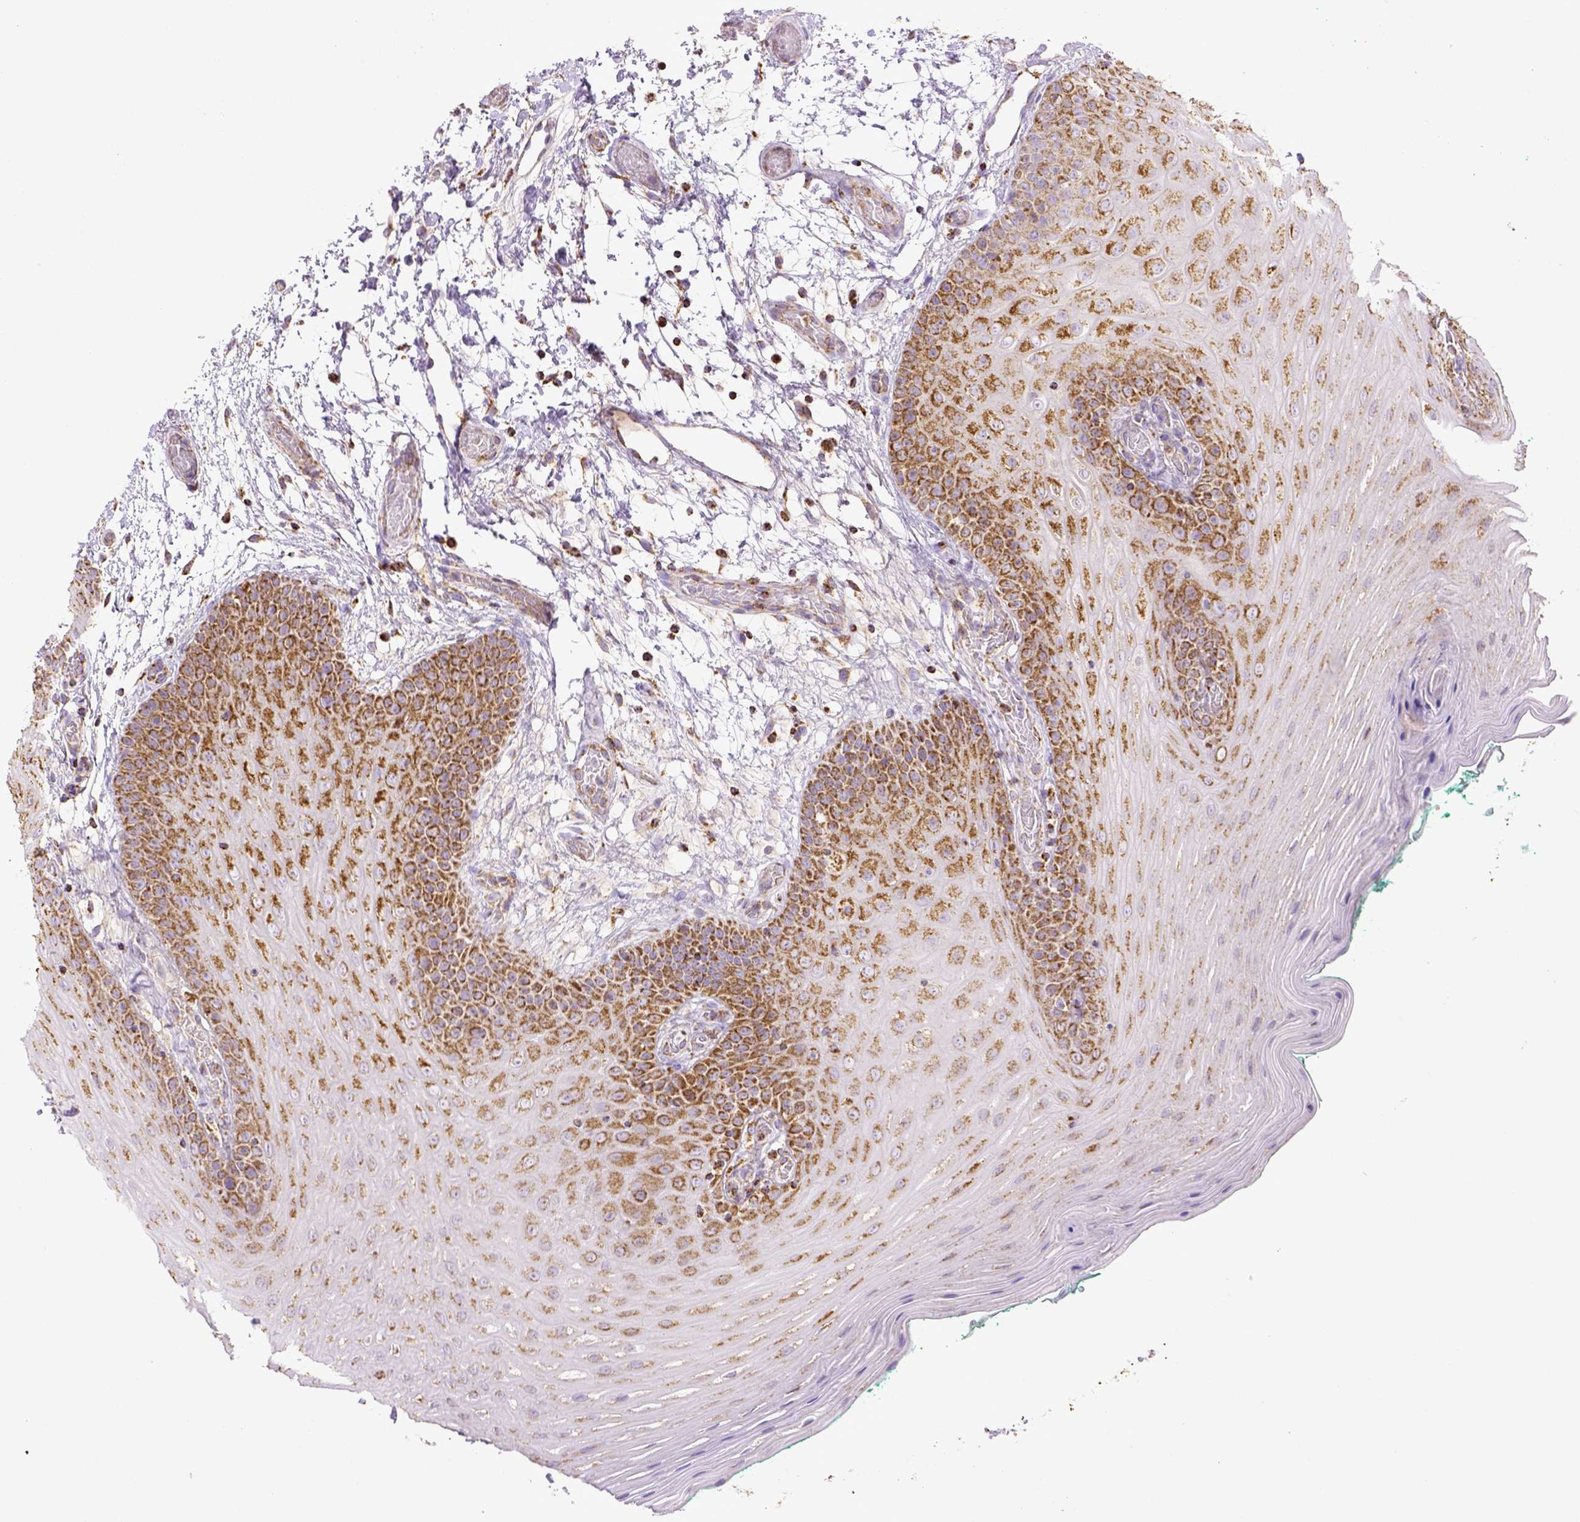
{"staining": {"intensity": "moderate", "quantity": ">75%", "location": "cytoplasmic/membranous"}, "tissue": "oral mucosa", "cell_type": "Squamous epithelial cells", "image_type": "normal", "snomed": [{"axis": "morphology", "description": "Normal tissue, NOS"}, {"axis": "morphology", "description": "Squamous cell carcinoma, NOS"}, {"axis": "topography", "description": "Oral tissue"}, {"axis": "topography", "description": "Head-Neck"}], "caption": "Immunohistochemistry (DAB (3,3'-diaminobenzidine)) staining of benign oral mucosa shows moderate cytoplasmic/membranous protein staining in about >75% of squamous epithelial cells.", "gene": "MT", "patient": {"sex": "male", "age": 78}}